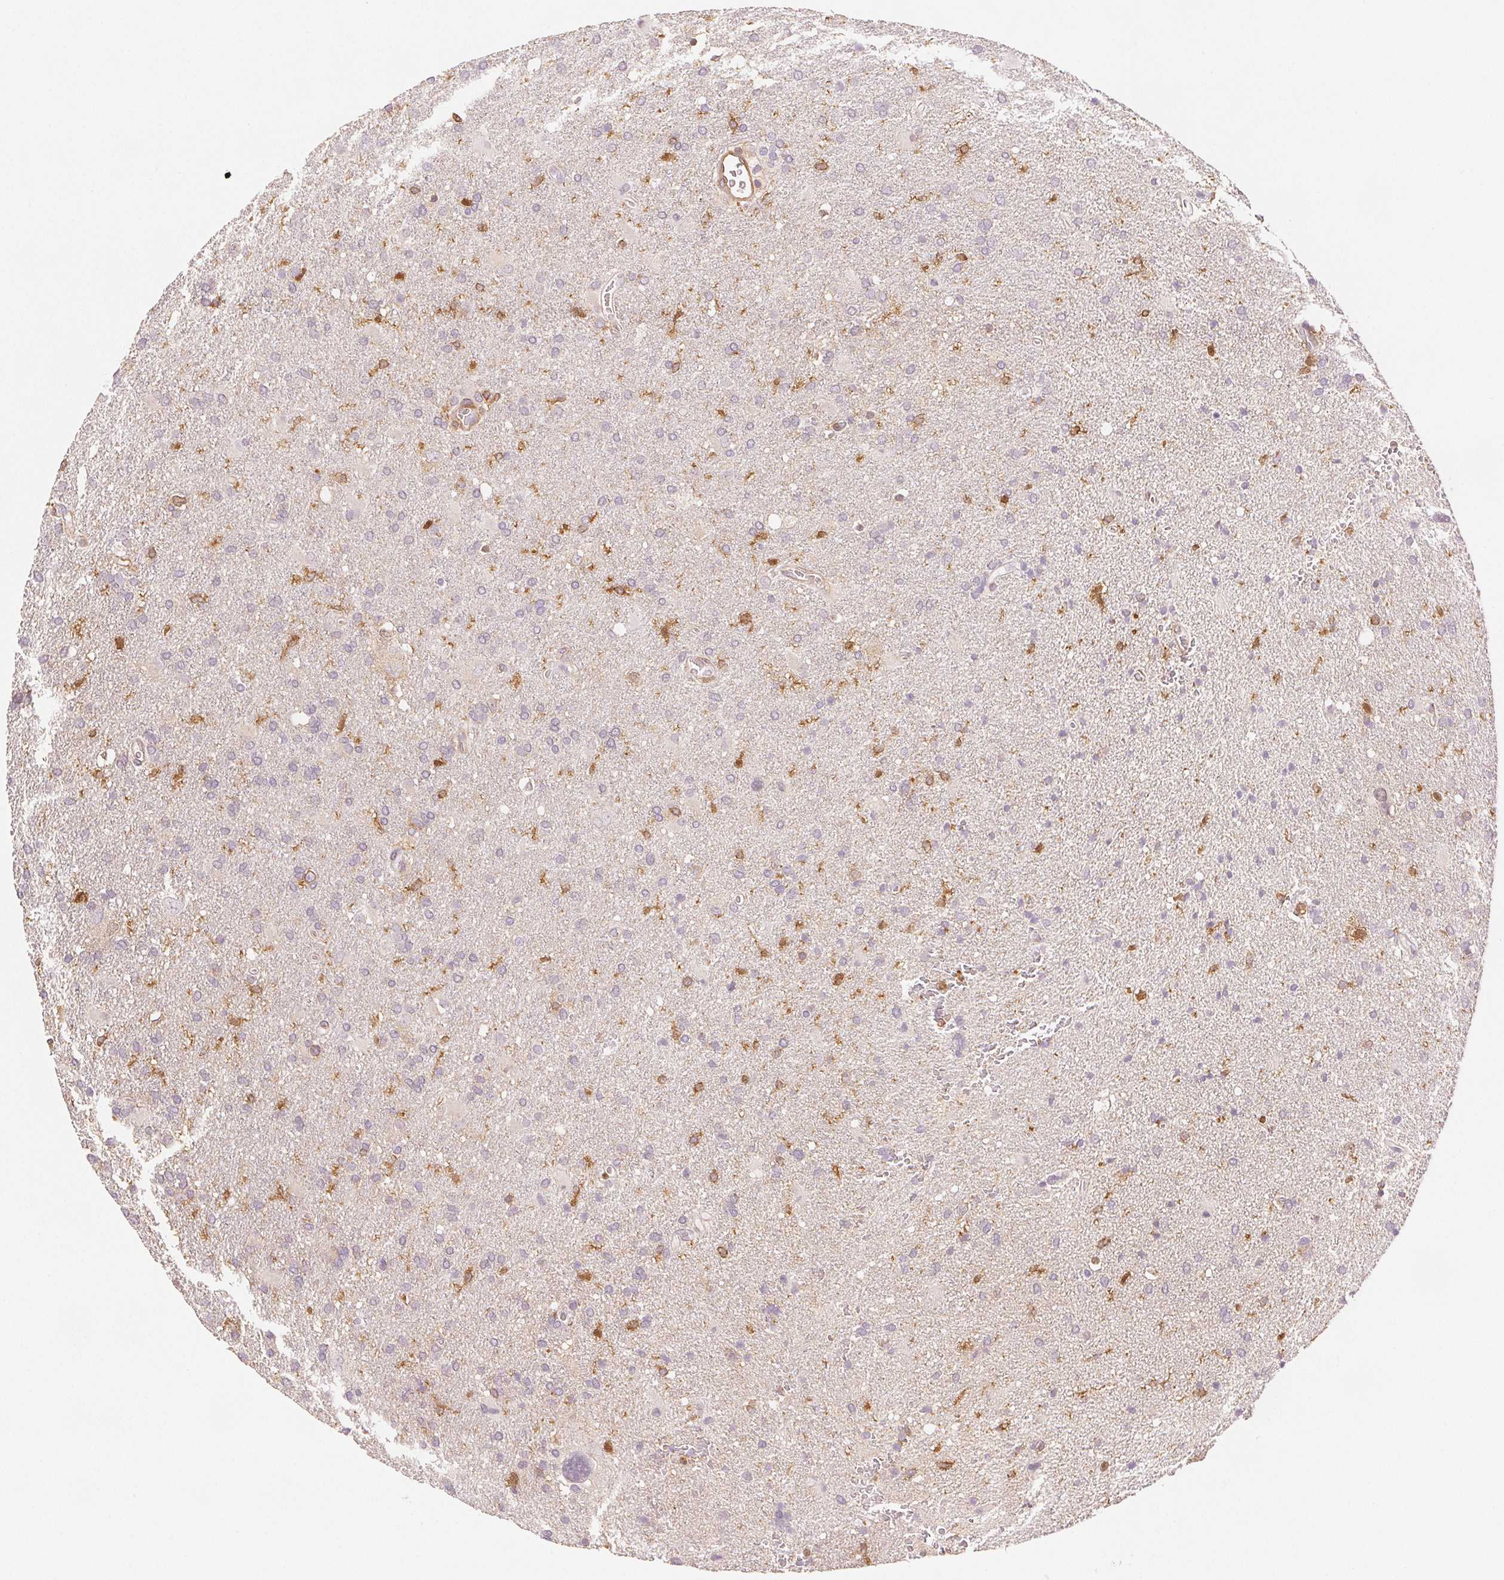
{"staining": {"intensity": "negative", "quantity": "none", "location": "none"}, "tissue": "glioma", "cell_type": "Tumor cells", "image_type": "cancer", "snomed": [{"axis": "morphology", "description": "Glioma, malignant, Low grade"}, {"axis": "topography", "description": "Brain"}], "caption": "Glioma was stained to show a protein in brown. There is no significant staining in tumor cells.", "gene": "DIAPH2", "patient": {"sex": "male", "age": 66}}